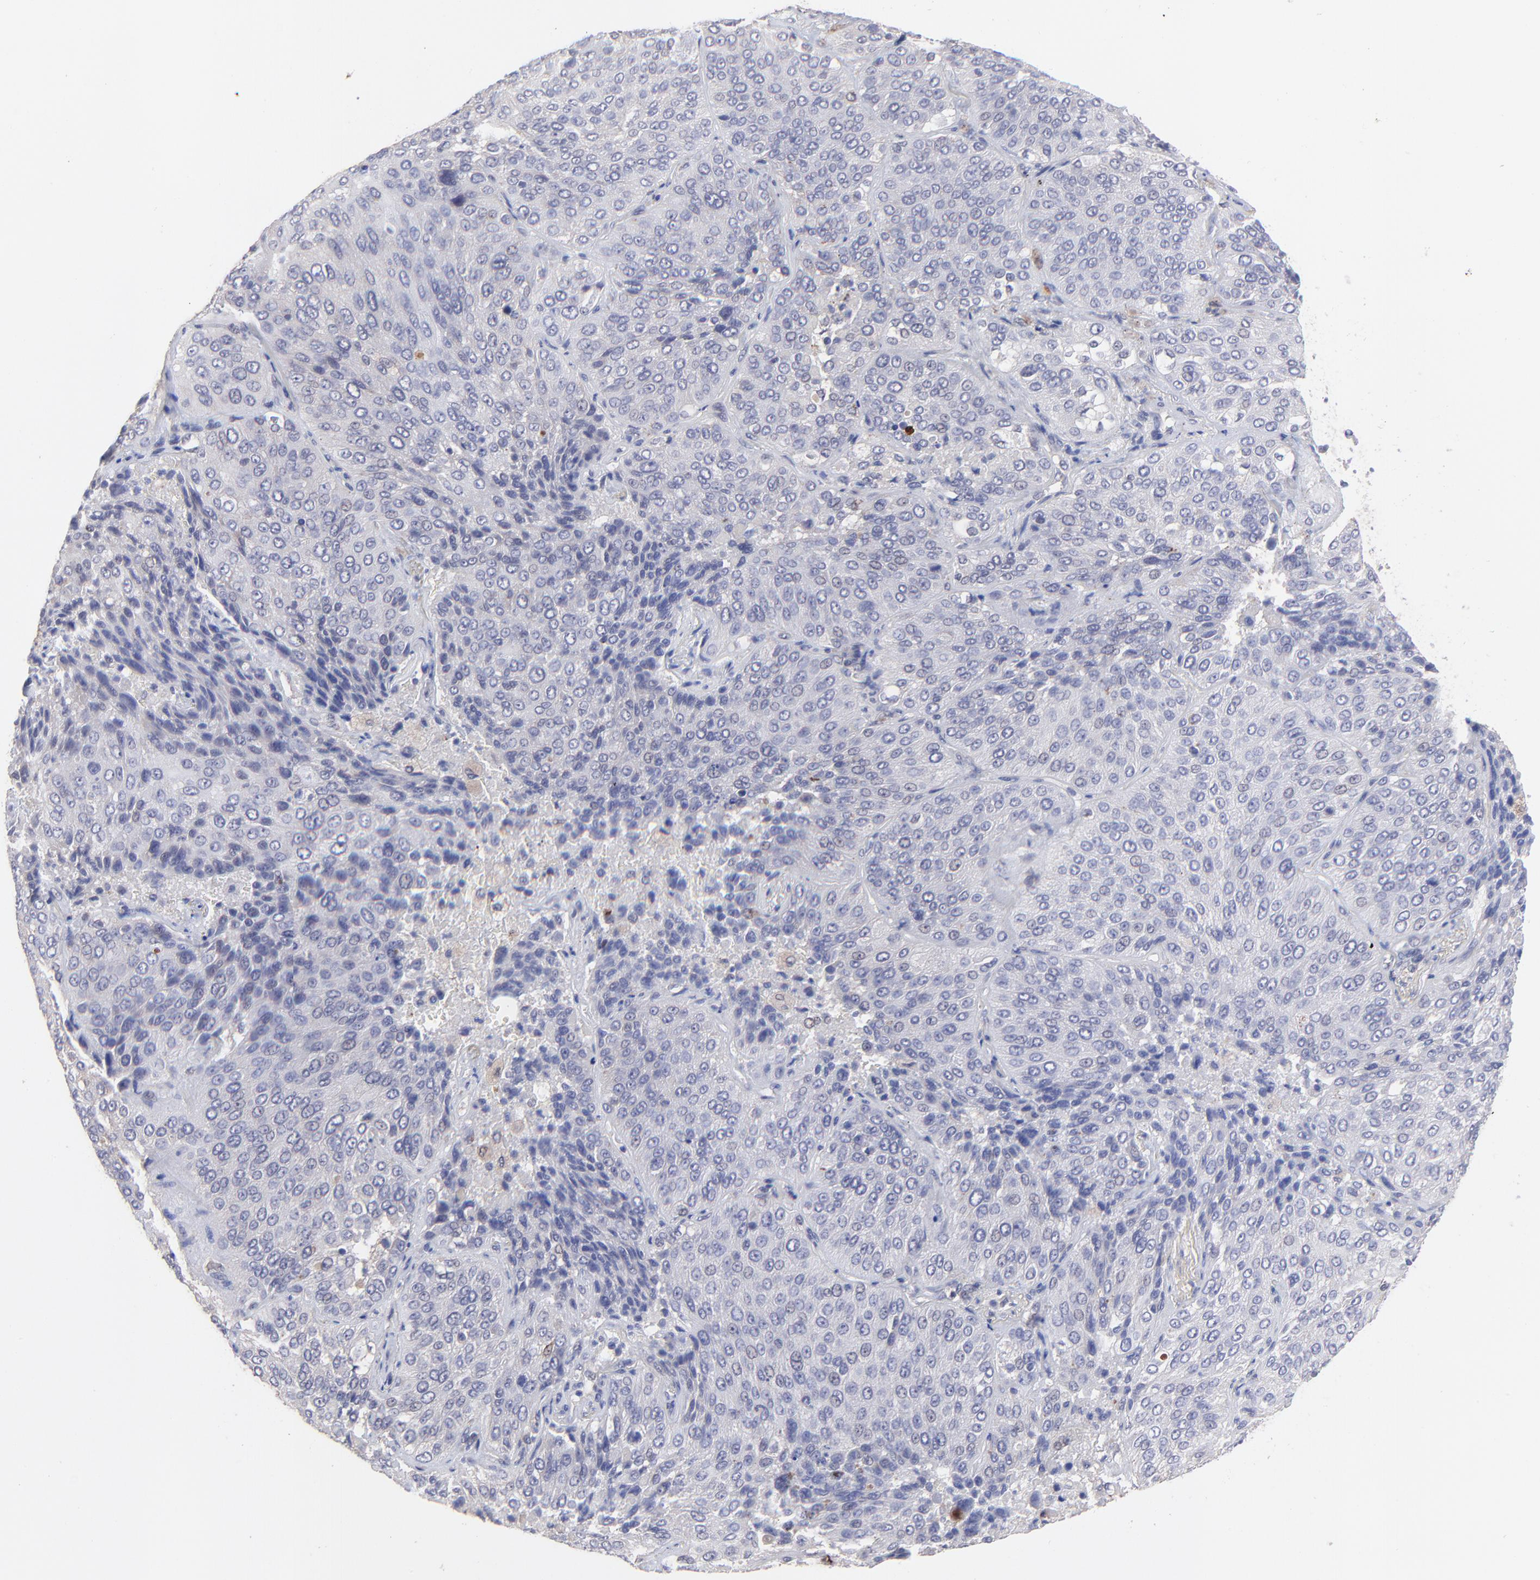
{"staining": {"intensity": "negative", "quantity": "none", "location": "none"}, "tissue": "lung cancer", "cell_type": "Tumor cells", "image_type": "cancer", "snomed": [{"axis": "morphology", "description": "Squamous cell carcinoma, NOS"}, {"axis": "topography", "description": "Lung"}], "caption": "An immunohistochemistry (IHC) histopathology image of lung cancer (squamous cell carcinoma) is shown. There is no staining in tumor cells of lung cancer (squamous cell carcinoma). (Brightfield microscopy of DAB immunohistochemistry (IHC) at high magnification).", "gene": "ZNF747", "patient": {"sex": "male", "age": 54}}